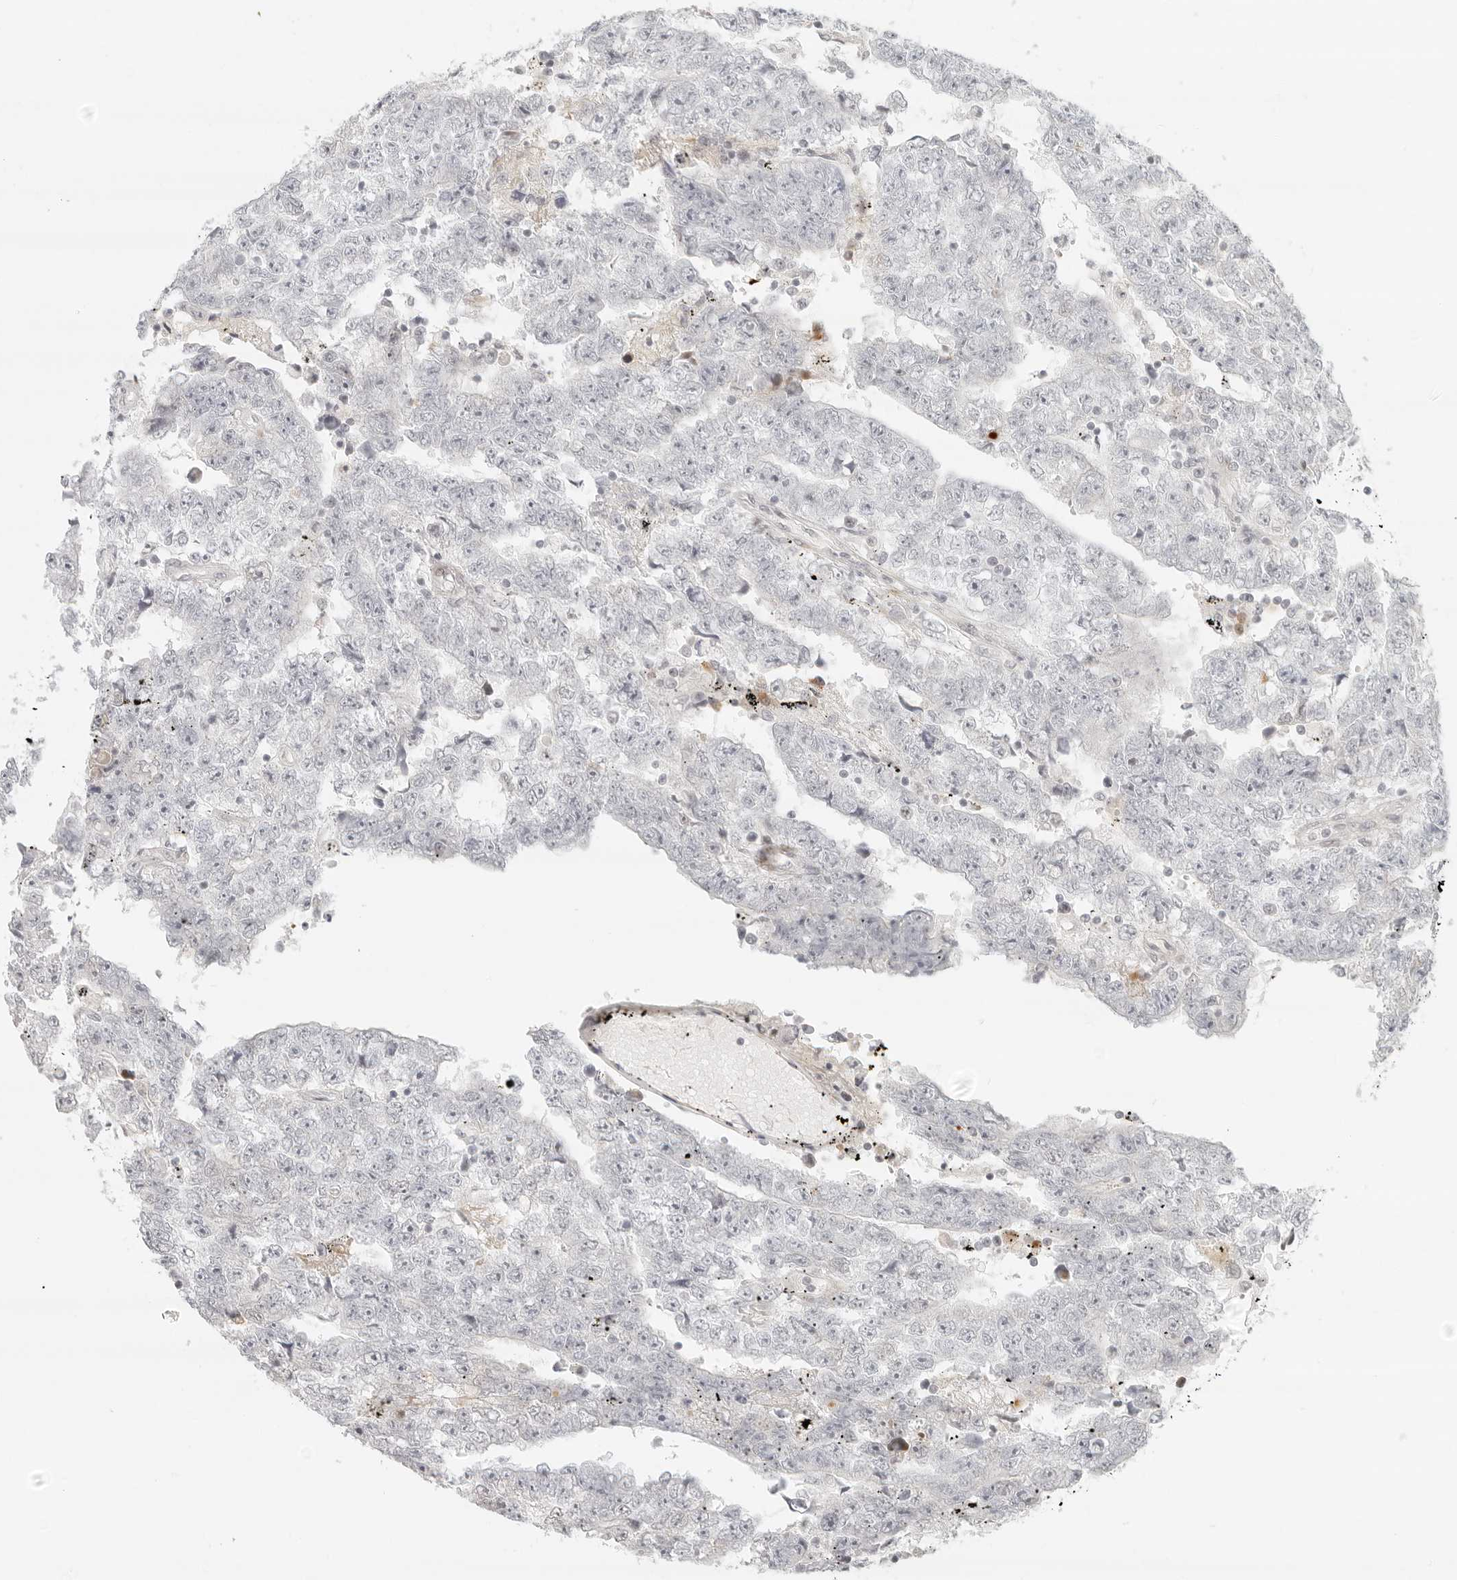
{"staining": {"intensity": "negative", "quantity": "none", "location": "none"}, "tissue": "testis cancer", "cell_type": "Tumor cells", "image_type": "cancer", "snomed": [{"axis": "morphology", "description": "Carcinoma, Embryonal, NOS"}, {"axis": "topography", "description": "Testis"}], "caption": "An image of human testis cancer is negative for staining in tumor cells.", "gene": "ZNF678", "patient": {"sex": "male", "age": 25}}